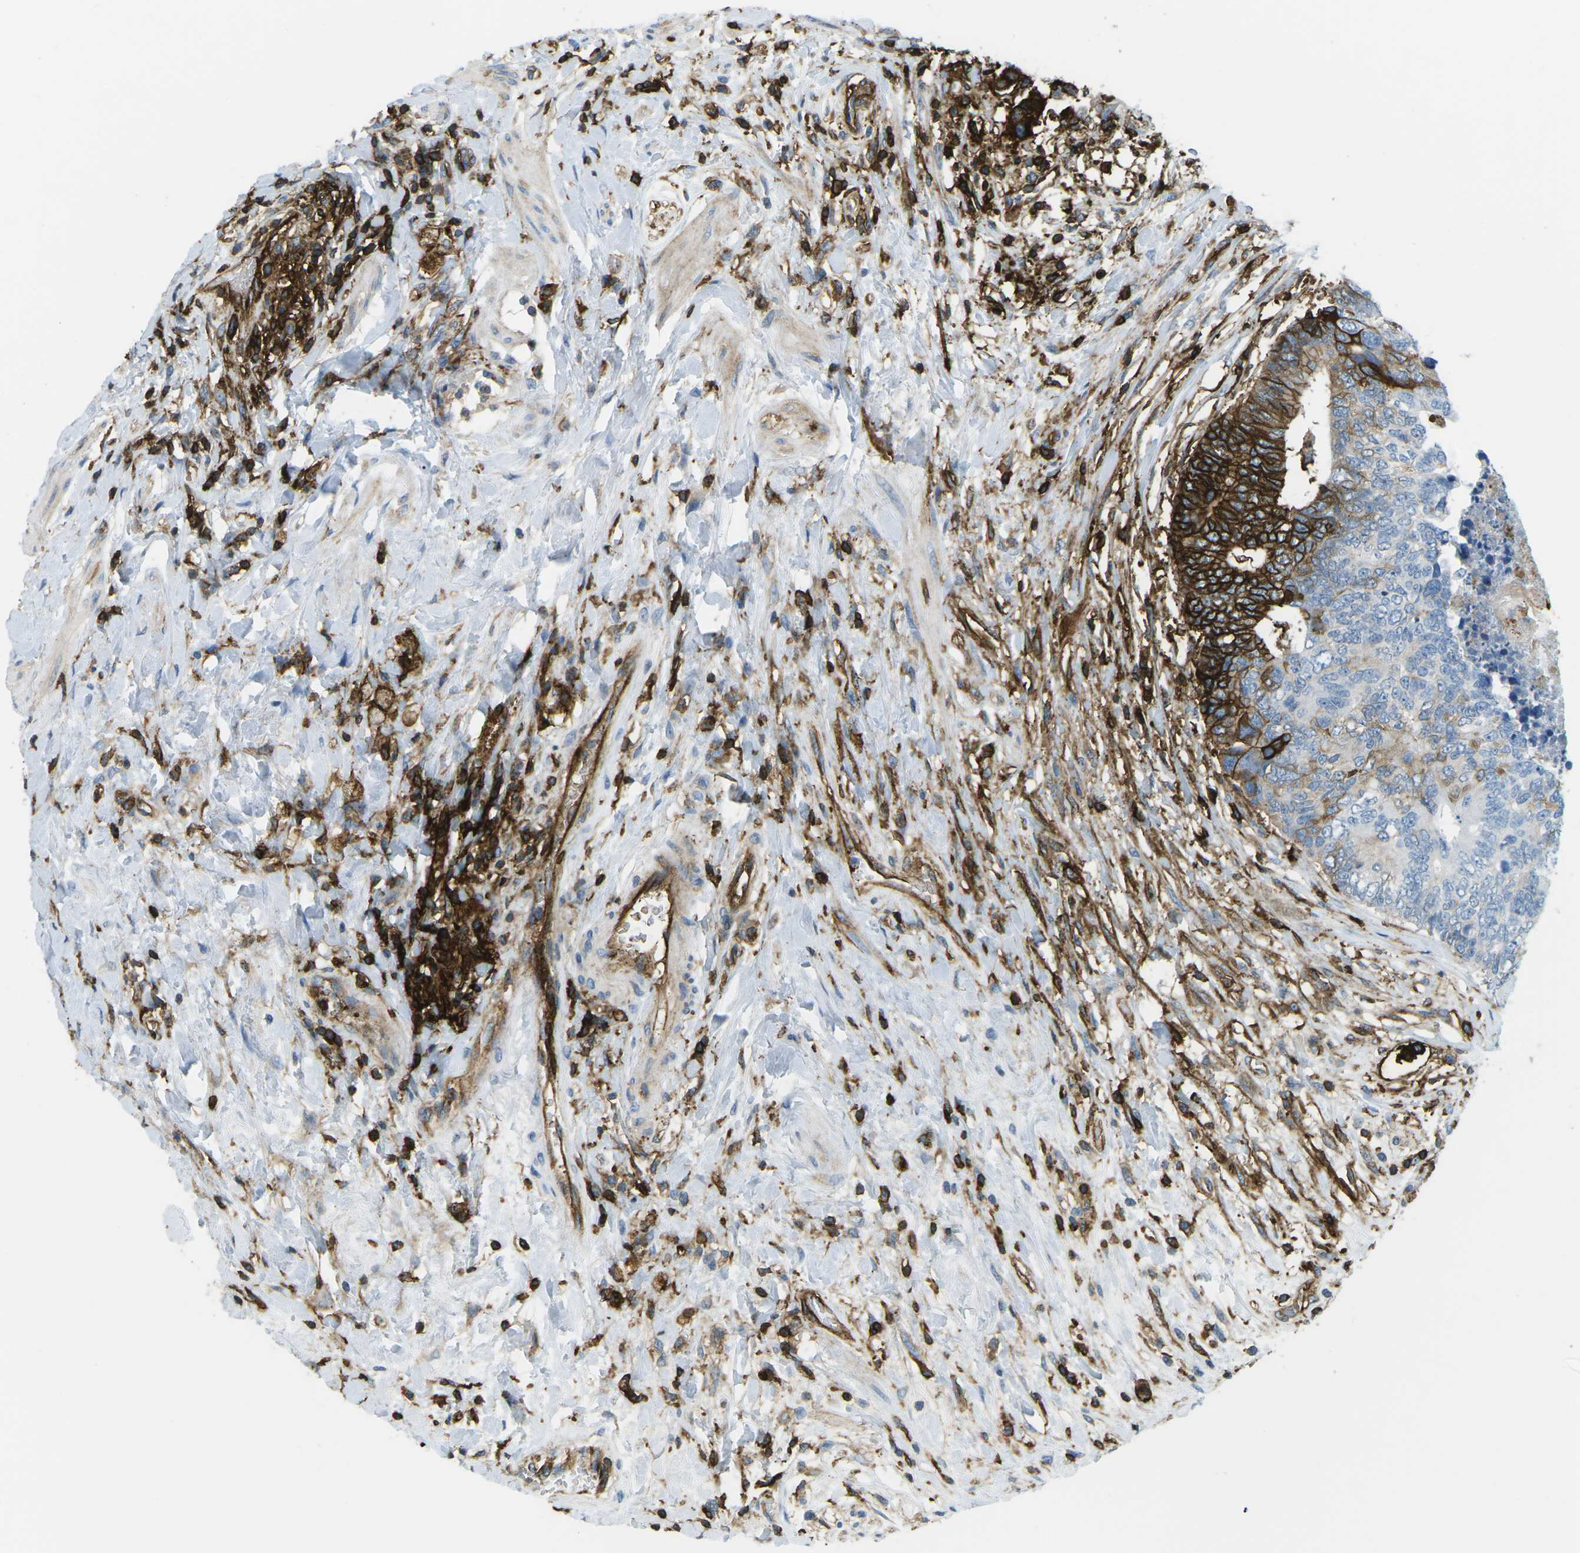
{"staining": {"intensity": "strong", "quantity": "<25%", "location": "cytoplasmic/membranous"}, "tissue": "colorectal cancer", "cell_type": "Tumor cells", "image_type": "cancer", "snomed": [{"axis": "morphology", "description": "Adenocarcinoma, NOS"}, {"axis": "topography", "description": "Rectum"}], "caption": "Immunohistochemical staining of human adenocarcinoma (colorectal) shows medium levels of strong cytoplasmic/membranous staining in approximately <25% of tumor cells.", "gene": "HLA-B", "patient": {"sex": "male", "age": 51}}